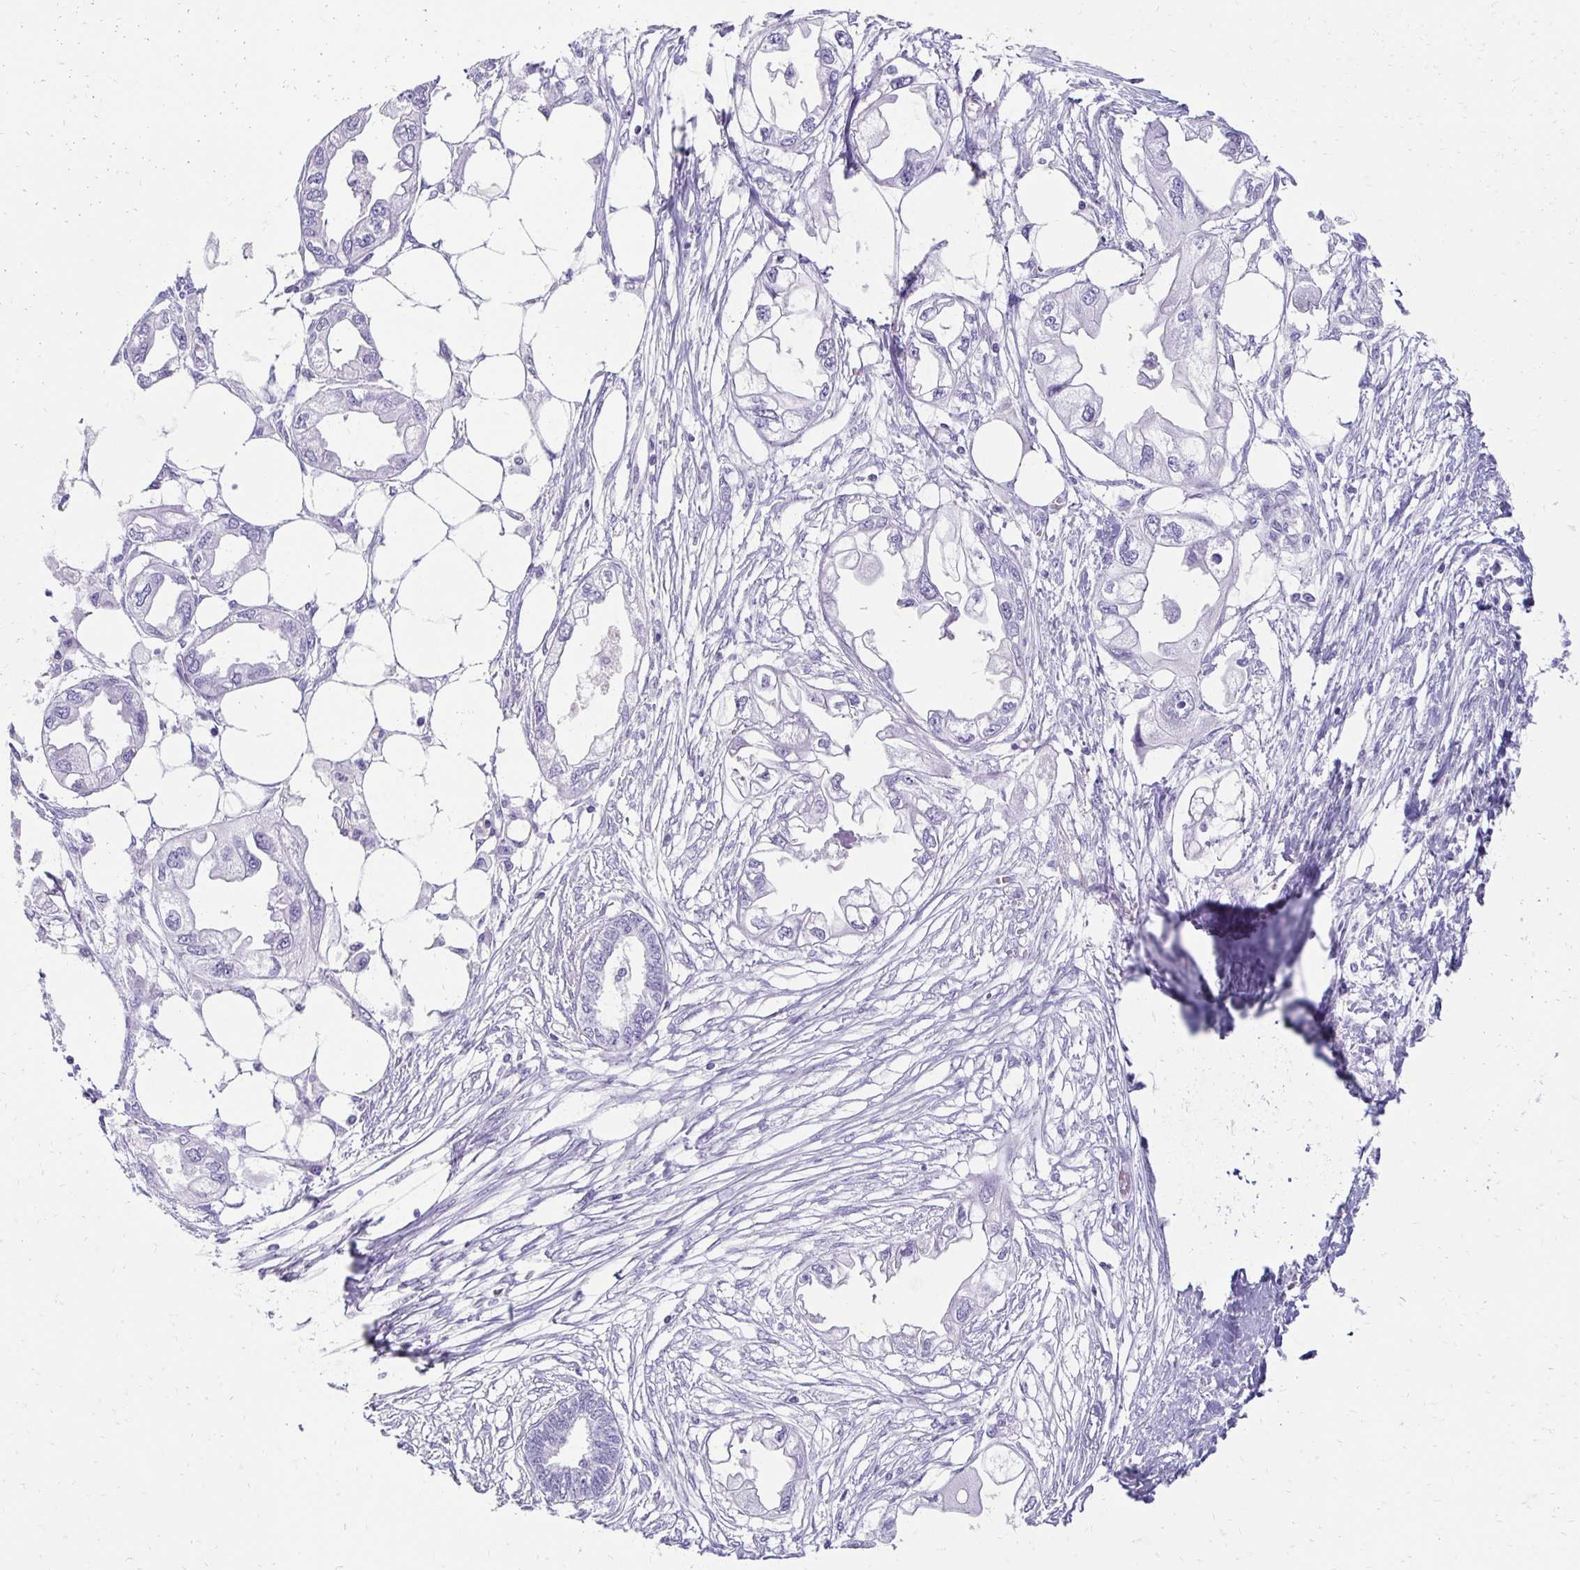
{"staining": {"intensity": "negative", "quantity": "none", "location": "none"}, "tissue": "endometrial cancer", "cell_type": "Tumor cells", "image_type": "cancer", "snomed": [{"axis": "morphology", "description": "Adenocarcinoma, NOS"}, {"axis": "morphology", "description": "Adenocarcinoma, metastatic, NOS"}, {"axis": "topography", "description": "Adipose tissue"}, {"axis": "topography", "description": "Endometrium"}], "caption": "A high-resolution histopathology image shows IHC staining of endometrial cancer (adenocarcinoma), which reveals no significant positivity in tumor cells.", "gene": "TMEM54", "patient": {"sex": "female", "age": 67}}